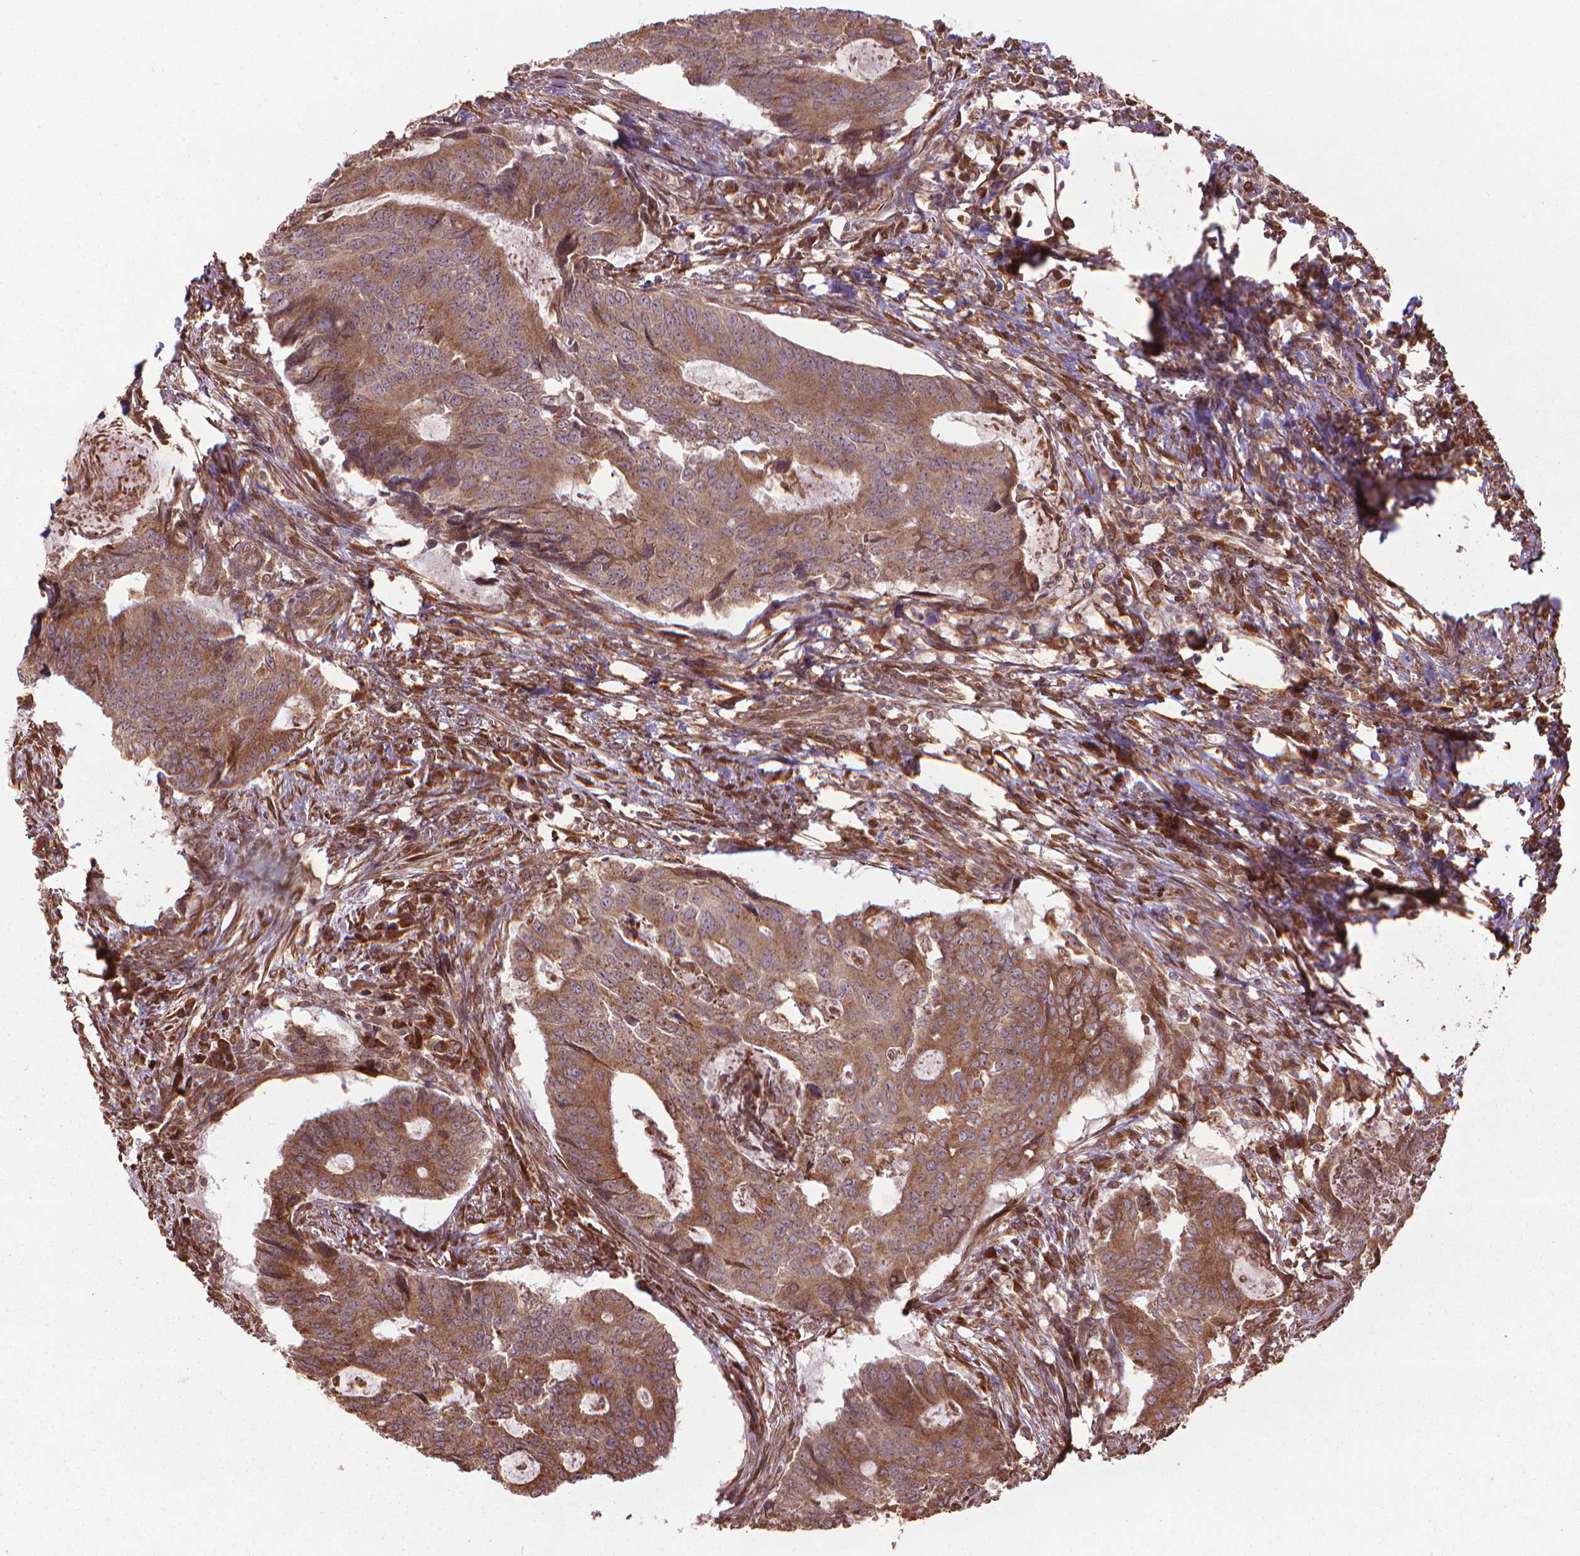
{"staining": {"intensity": "moderate", "quantity": ">75%", "location": "cytoplasmic/membranous"}, "tissue": "colorectal cancer", "cell_type": "Tumor cells", "image_type": "cancer", "snomed": [{"axis": "morphology", "description": "Adenocarcinoma, NOS"}, {"axis": "topography", "description": "Colon"}], "caption": "A brown stain shows moderate cytoplasmic/membranous positivity of a protein in human colorectal adenocarcinoma tumor cells.", "gene": "GAS1", "patient": {"sex": "male", "age": 67}}